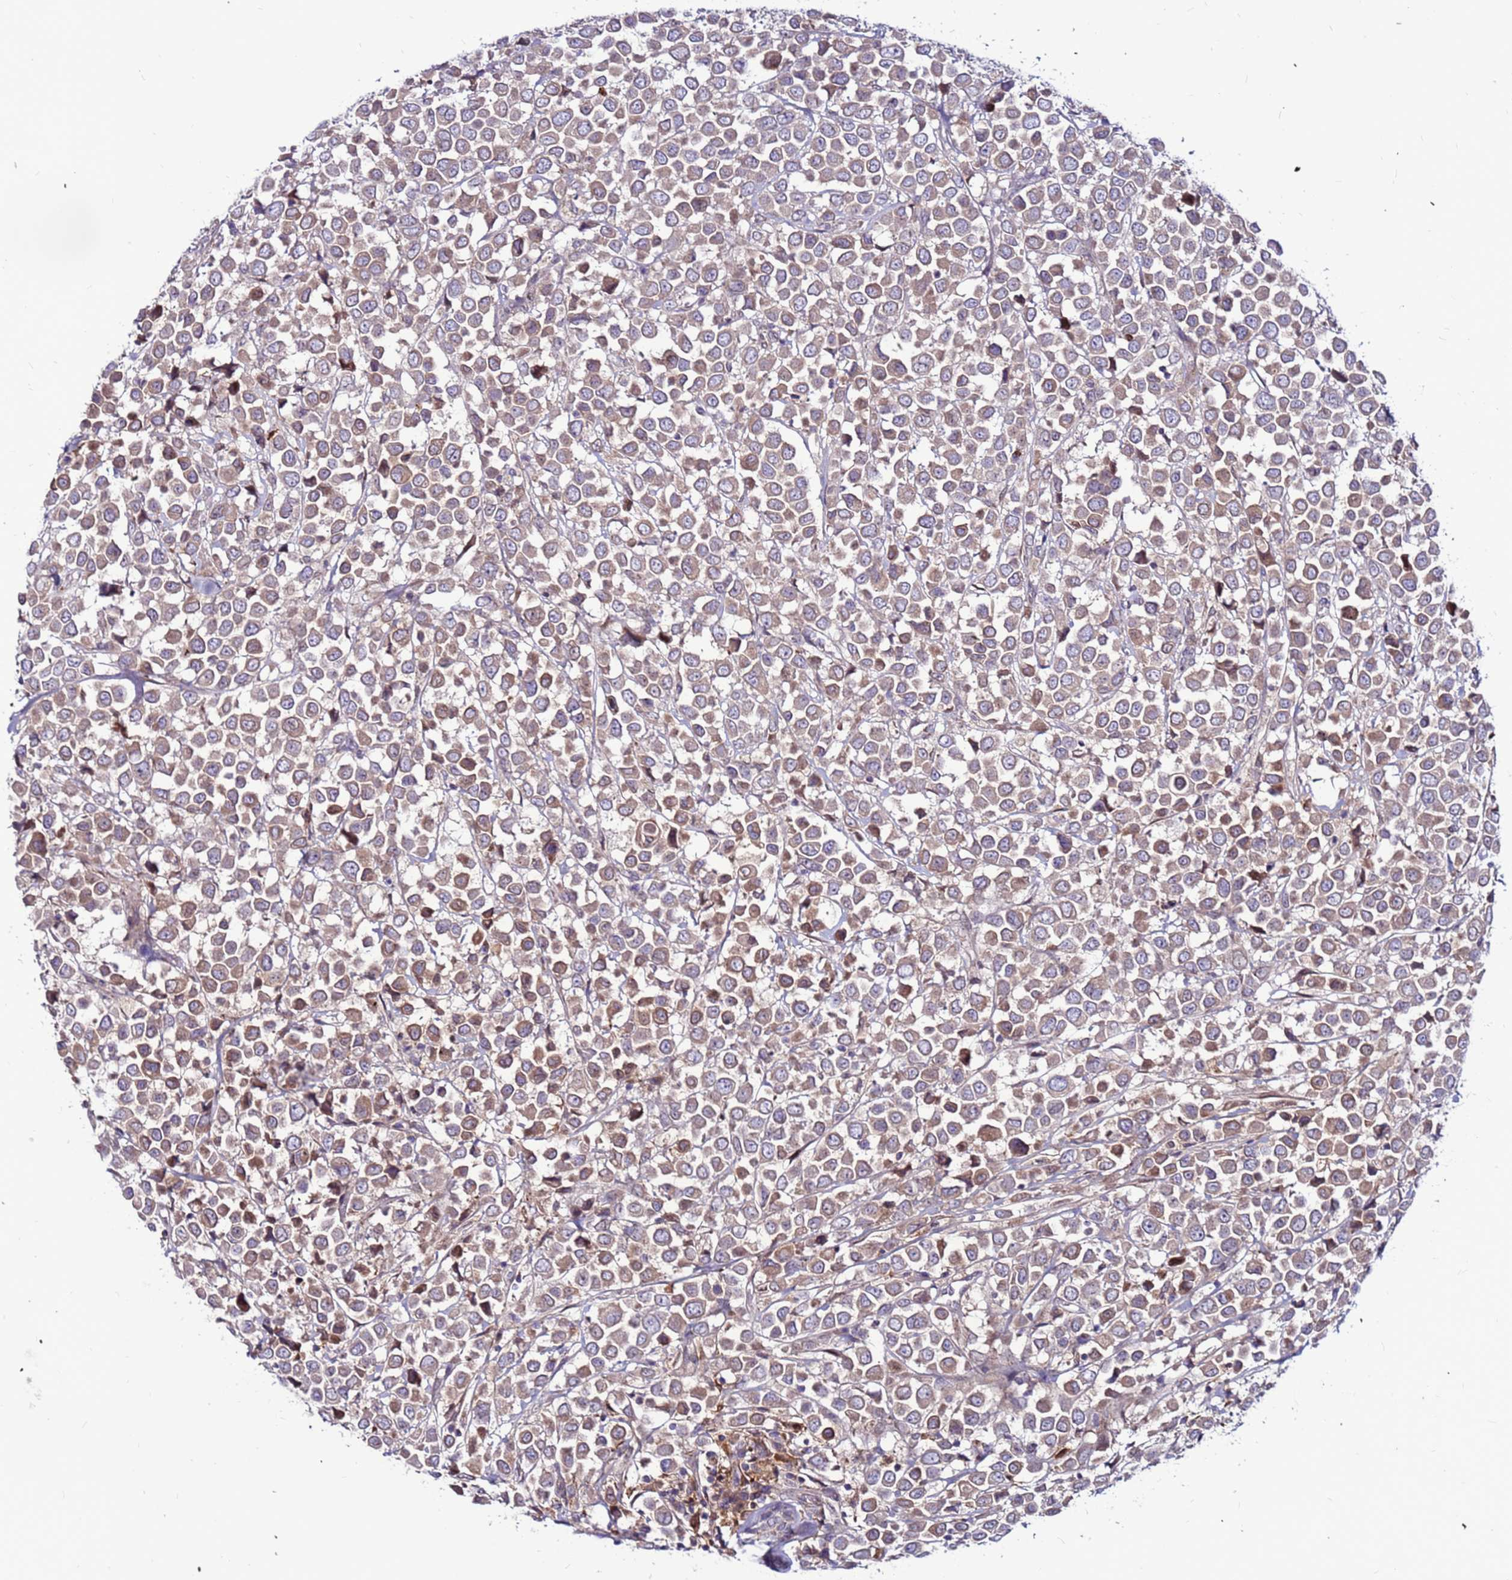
{"staining": {"intensity": "weak", "quantity": "25%-75%", "location": "cytoplasmic/membranous"}, "tissue": "breast cancer", "cell_type": "Tumor cells", "image_type": "cancer", "snomed": [{"axis": "morphology", "description": "Duct carcinoma"}, {"axis": "topography", "description": "Breast"}], "caption": "Immunohistochemistry of infiltrating ductal carcinoma (breast) reveals low levels of weak cytoplasmic/membranous staining in approximately 25%-75% of tumor cells.", "gene": "CCDC71", "patient": {"sex": "female", "age": 61}}